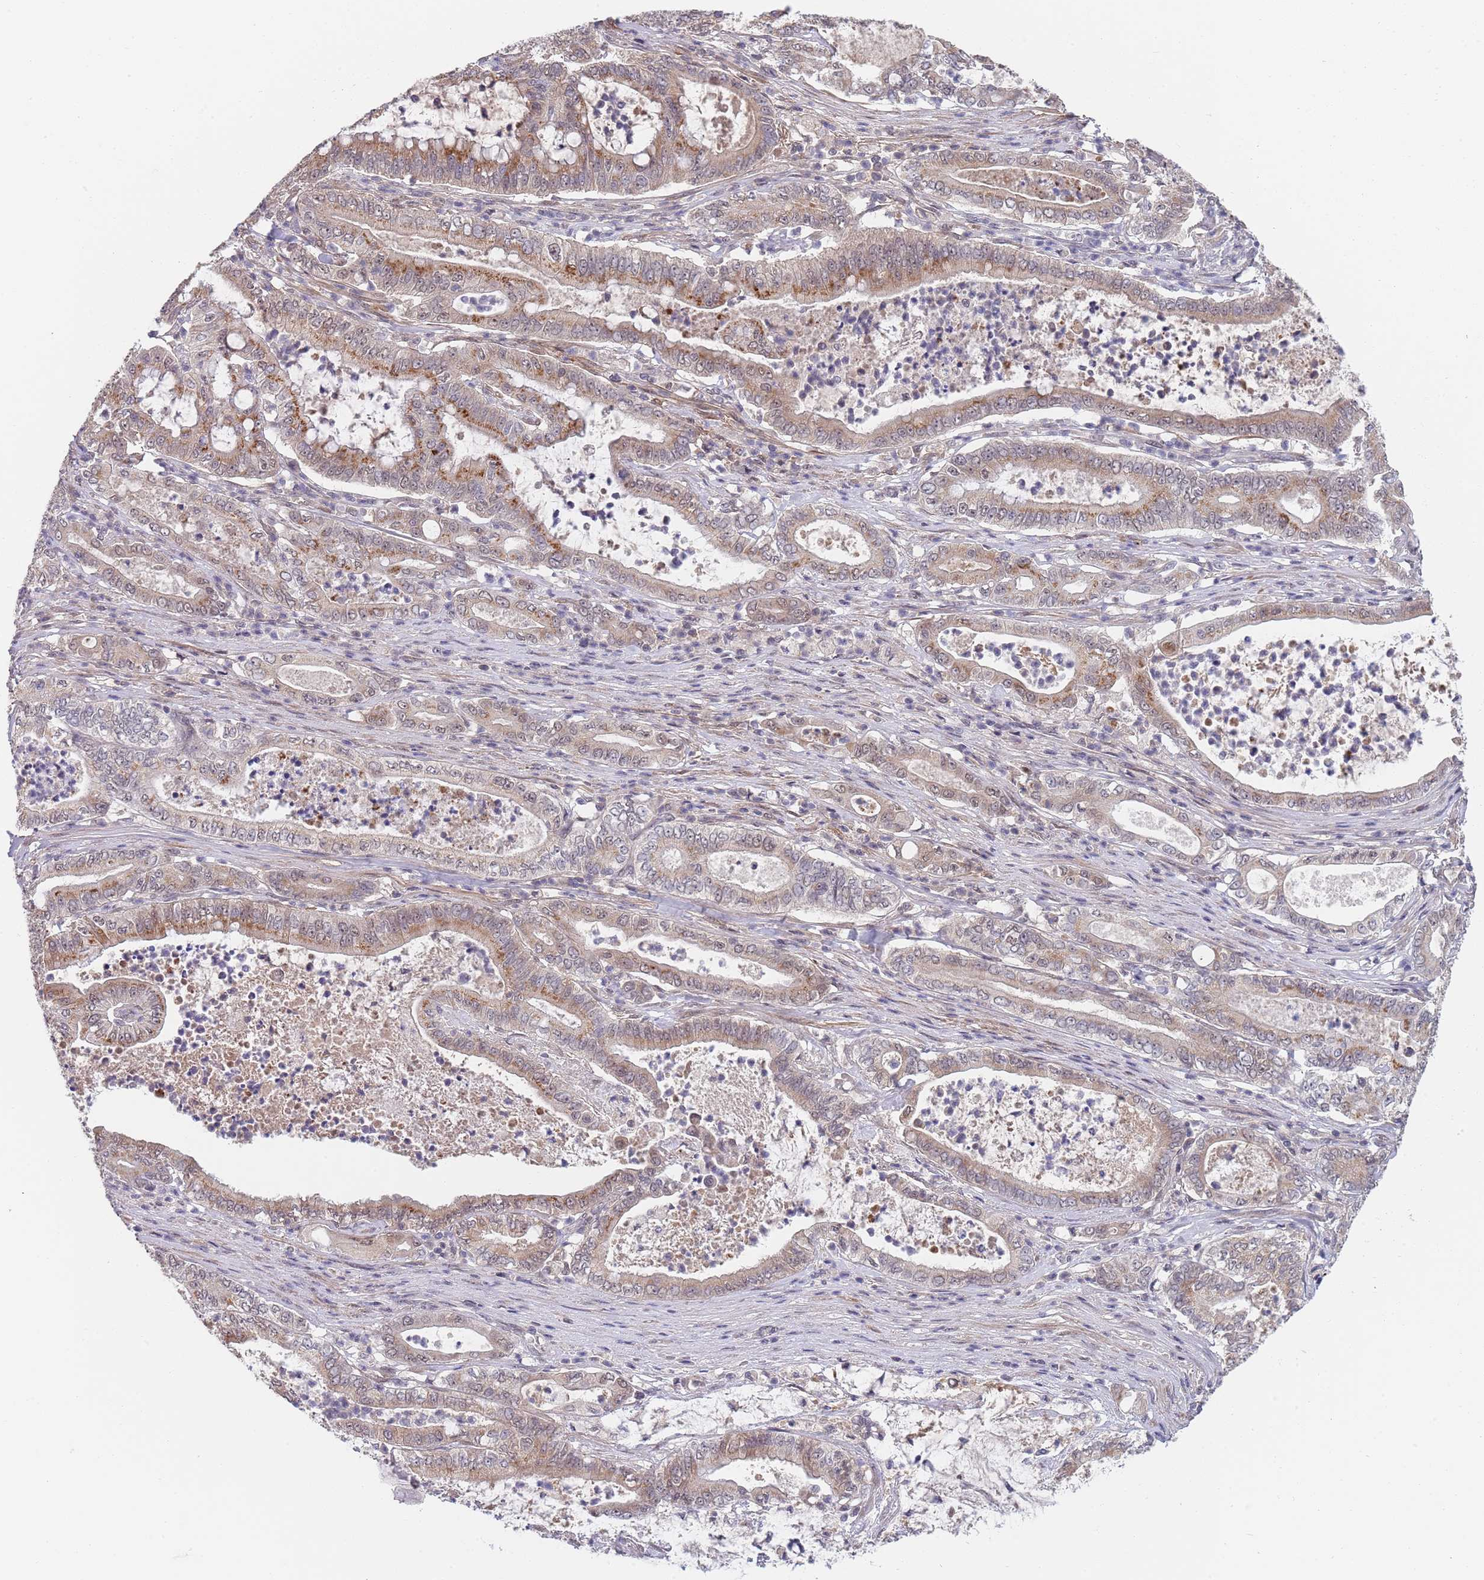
{"staining": {"intensity": "moderate", "quantity": "25%-75%", "location": "cytoplasmic/membranous"}, "tissue": "pancreatic cancer", "cell_type": "Tumor cells", "image_type": "cancer", "snomed": [{"axis": "morphology", "description": "Adenocarcinoma, NOS"}, {"axis": "topography", "description": "Pancreas"}], "caption": "This histopathology image displays IHC staining of pancreatic adenocarcinoma, with medium moderate cytoplasmic/membranous positivity in about 25%-75% of tumor cells.", "gene": "B4GALT4", "patient": {"sex": "male", "age": 71}}